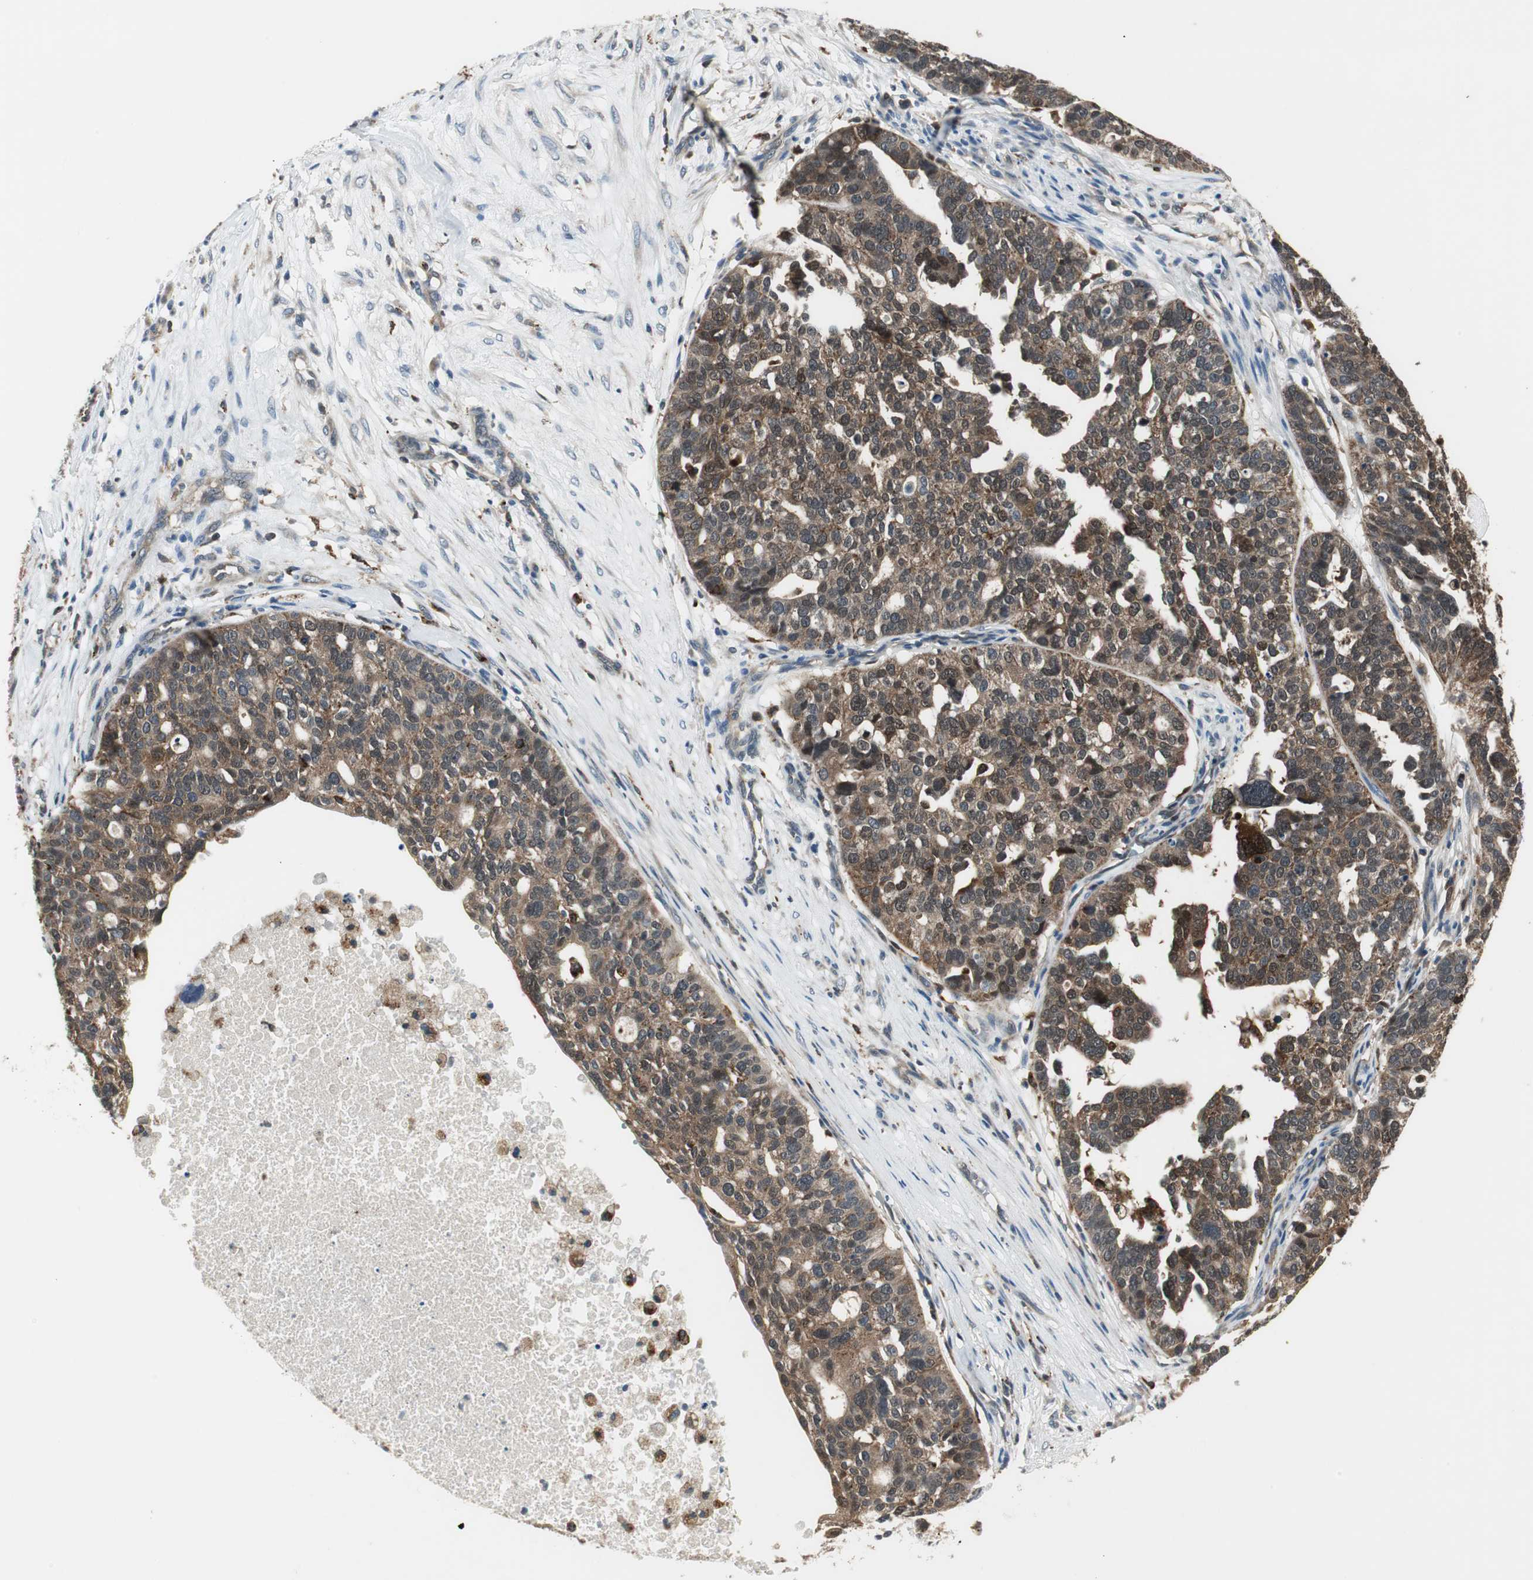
{"staining": {"intensity": "moderate", "quantity": ">75%", "location": "cytoplasmic/membranous"}, "tissue": "ovarian cancer", "cell_type": "Tumor cells", "image_type": "cancer", "snomed": [{"axis": "morphology", "description": "Cystadenocarcinoma, serous, NOS"}, {"axis": "topography", "description": "Ovary"}], "caption": "Protein staining reveals moderate cytoplasmic/membranous staining in about >75% of tumor cells in ovarian cancer.", "gene": "NCK1", "patient": {"sex": "female", "age": 59}}